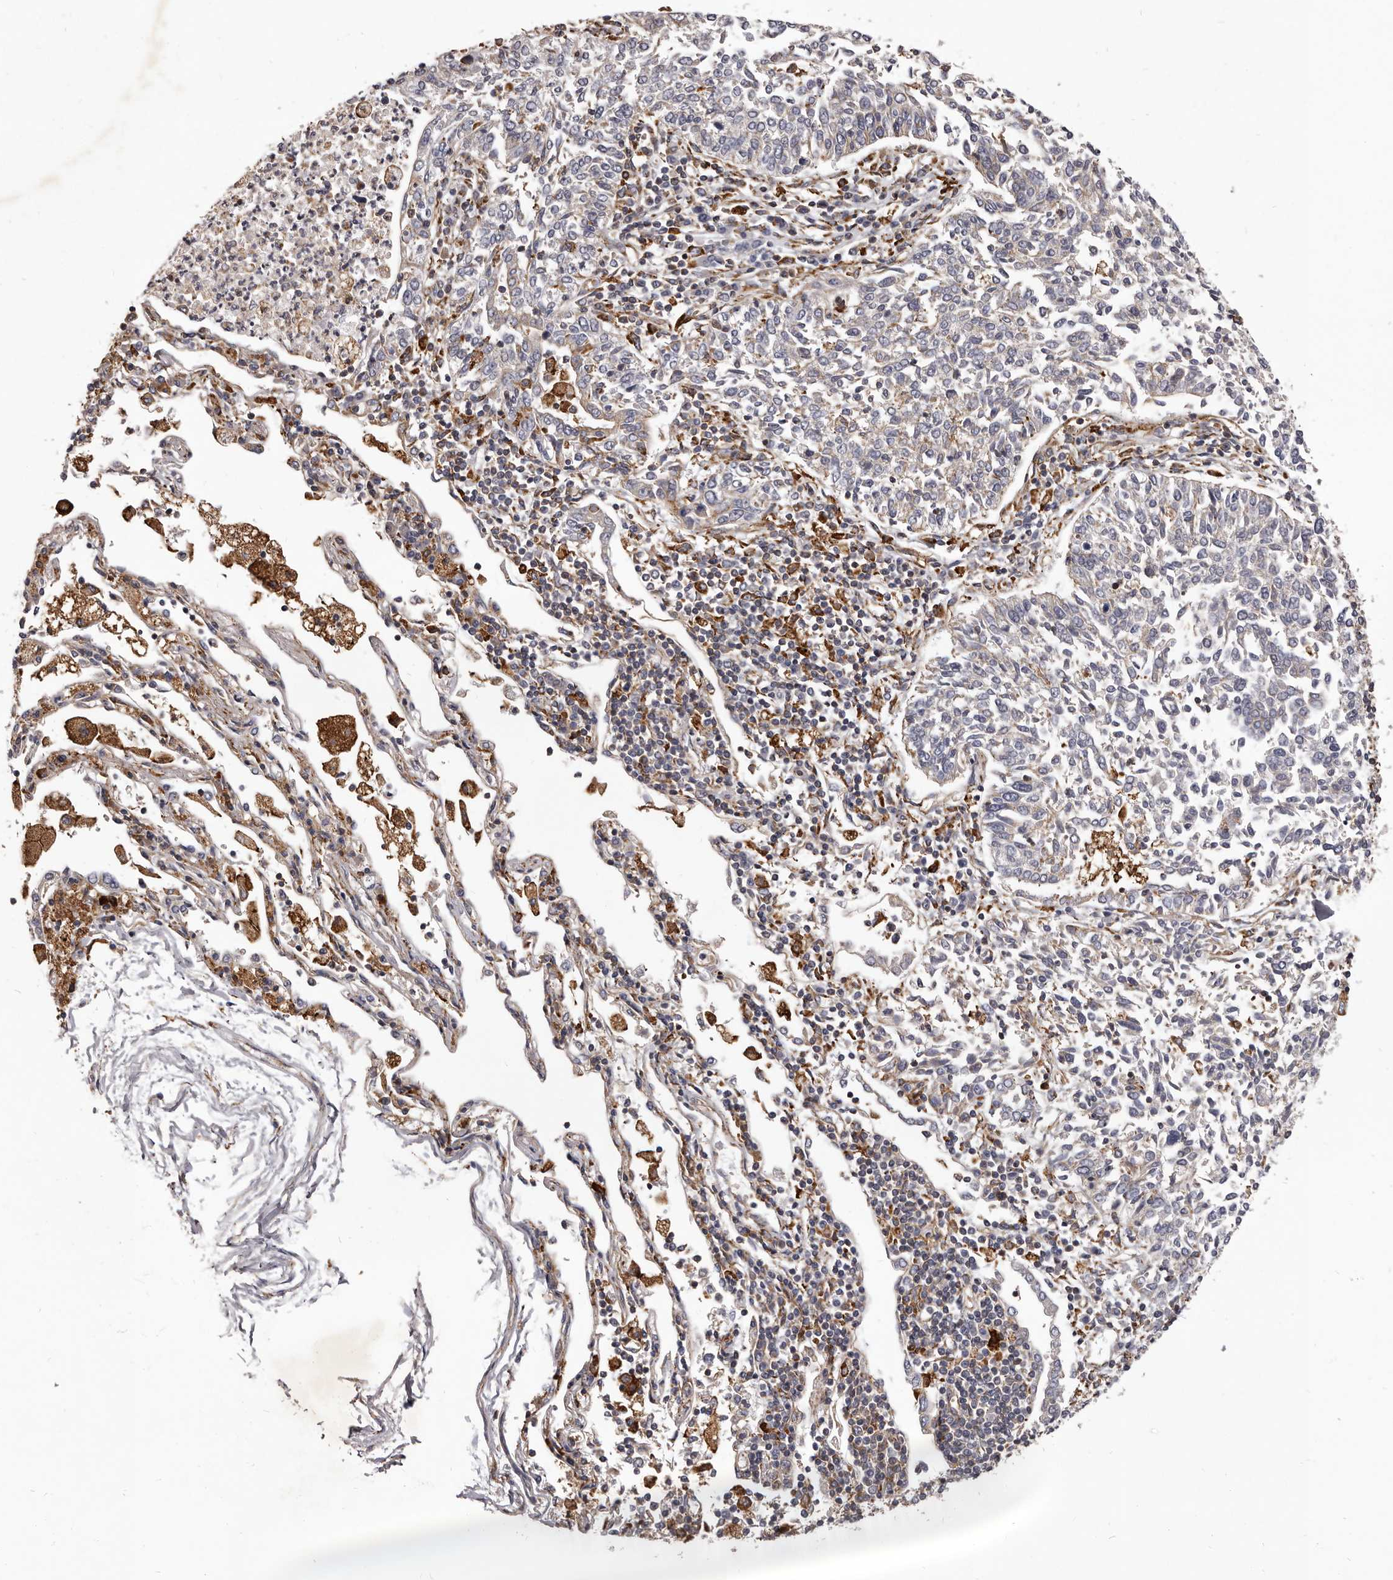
{"staining": {"intensity": "negative", "quantity": "none", "location": "none"}, "tissue": "lung cancer", "cell_type": "Tumor cells", "image_type": "cancer", "snomed": [{"axis": "morphology", "description": "Normal tissue, NOS"}, {"axis": "morphology", "description": "Squamous cell carcinoma, NOS"}, {"axis": "topography", "description": "Cartilage tissue"}, {"axis": "topography", "description": "Lung"}, {"axis": "topography", "description": "Peripheral nerve tissue"}], "caption": "Lung cancer was stained to show a protein in brown. There is no significant positivity in tumor cells.", "gene": "ALPK1", "patient": {"sex": "female", "age": 49}}